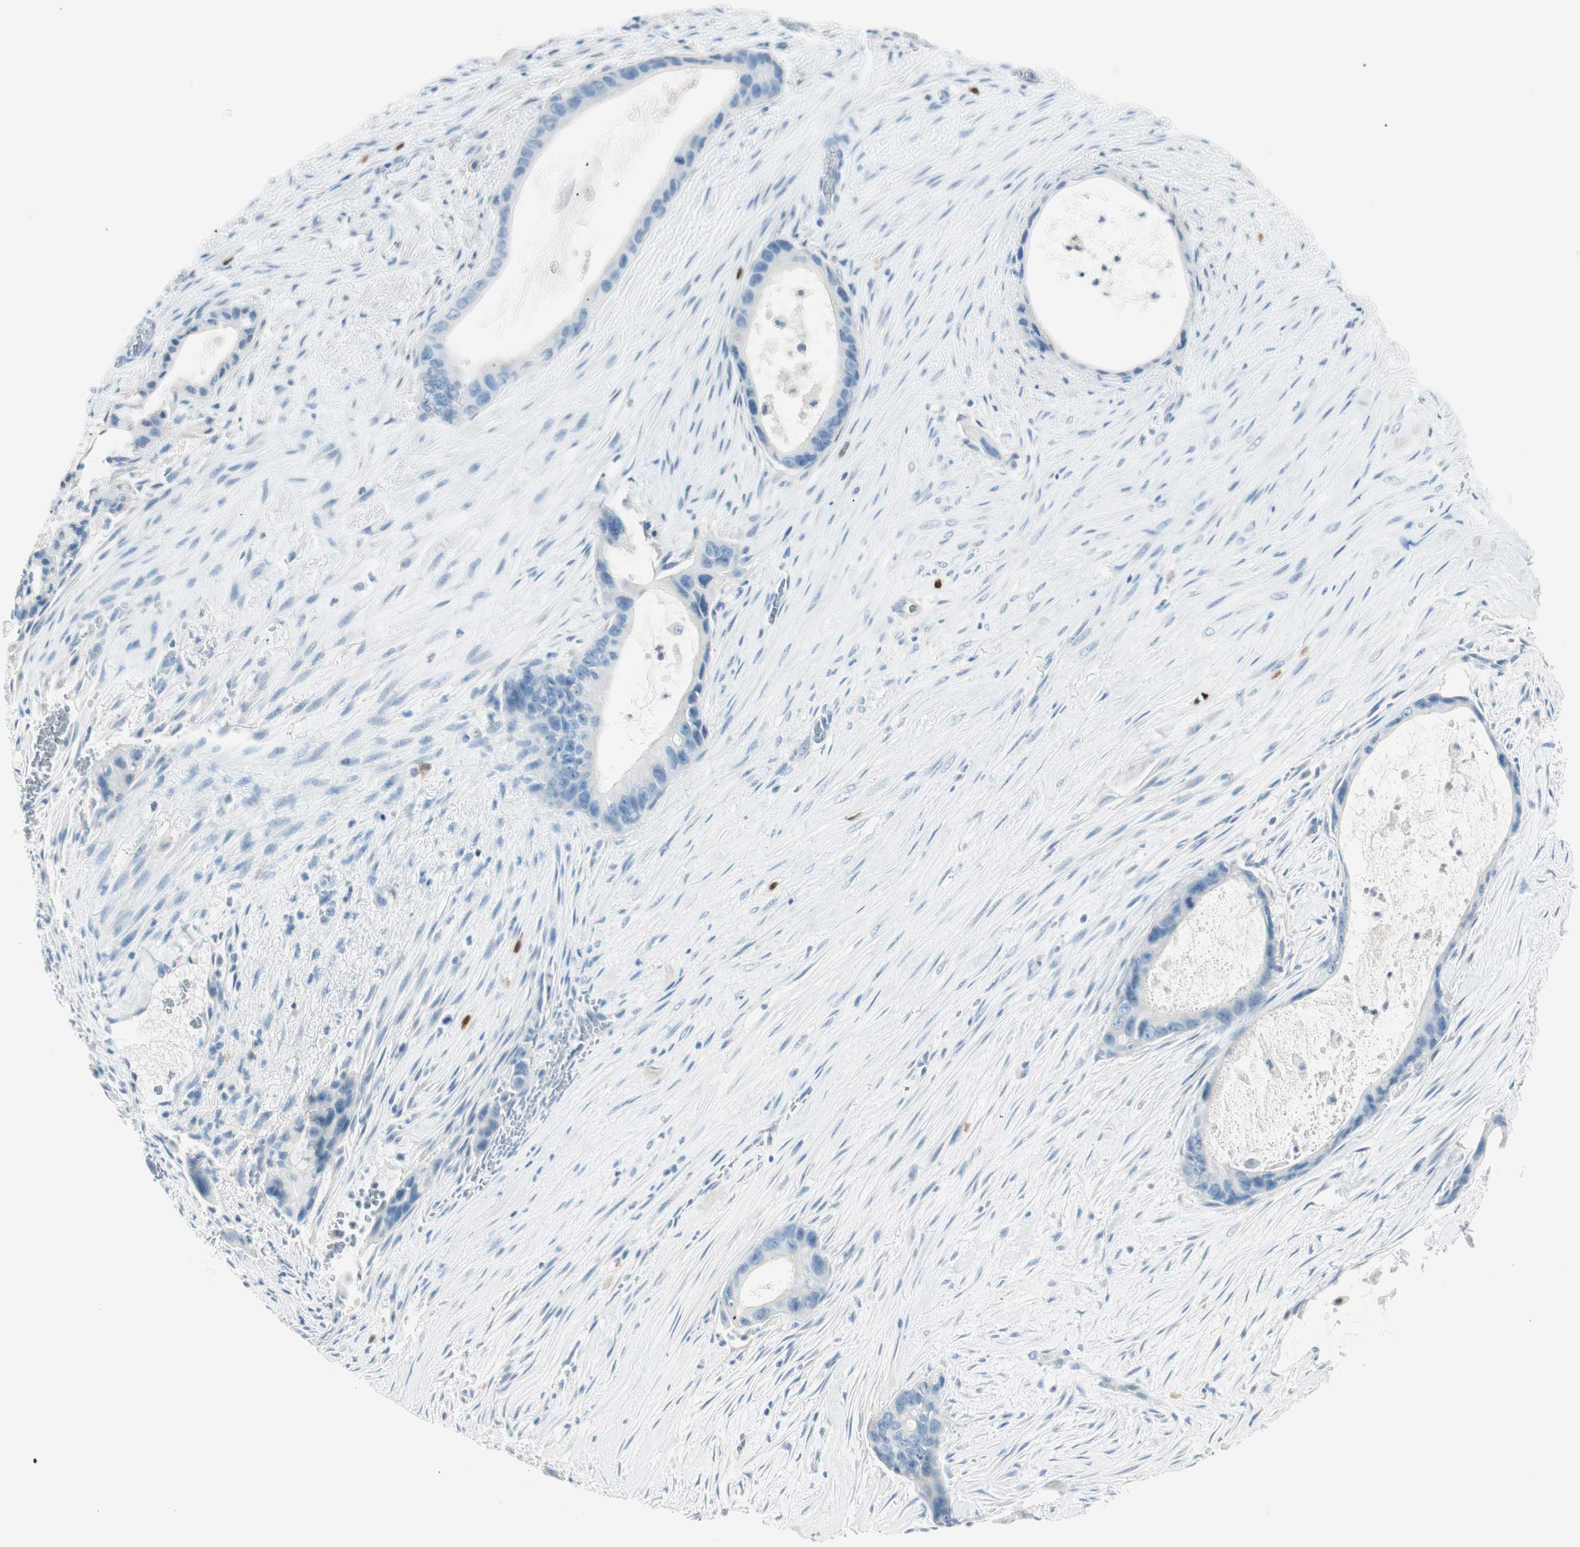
{"staining": {"intensity": "negative", "quantity": "none", "location": "none"}, "tissue": "liver cancer", "cell_type": "Tumor cells", "image_type": "cancer", "snomed": [{"axis": "morphology", "description": "Cholangiocarcinoma"}, {"axis": "topography", "description": "Liver"}], "caption": "Liver cancer was stained to show a protein in brown. There is no significant staining in tumor cells.", "gene": "HPGD", "patient": {"sex": "female", "age": 55}}